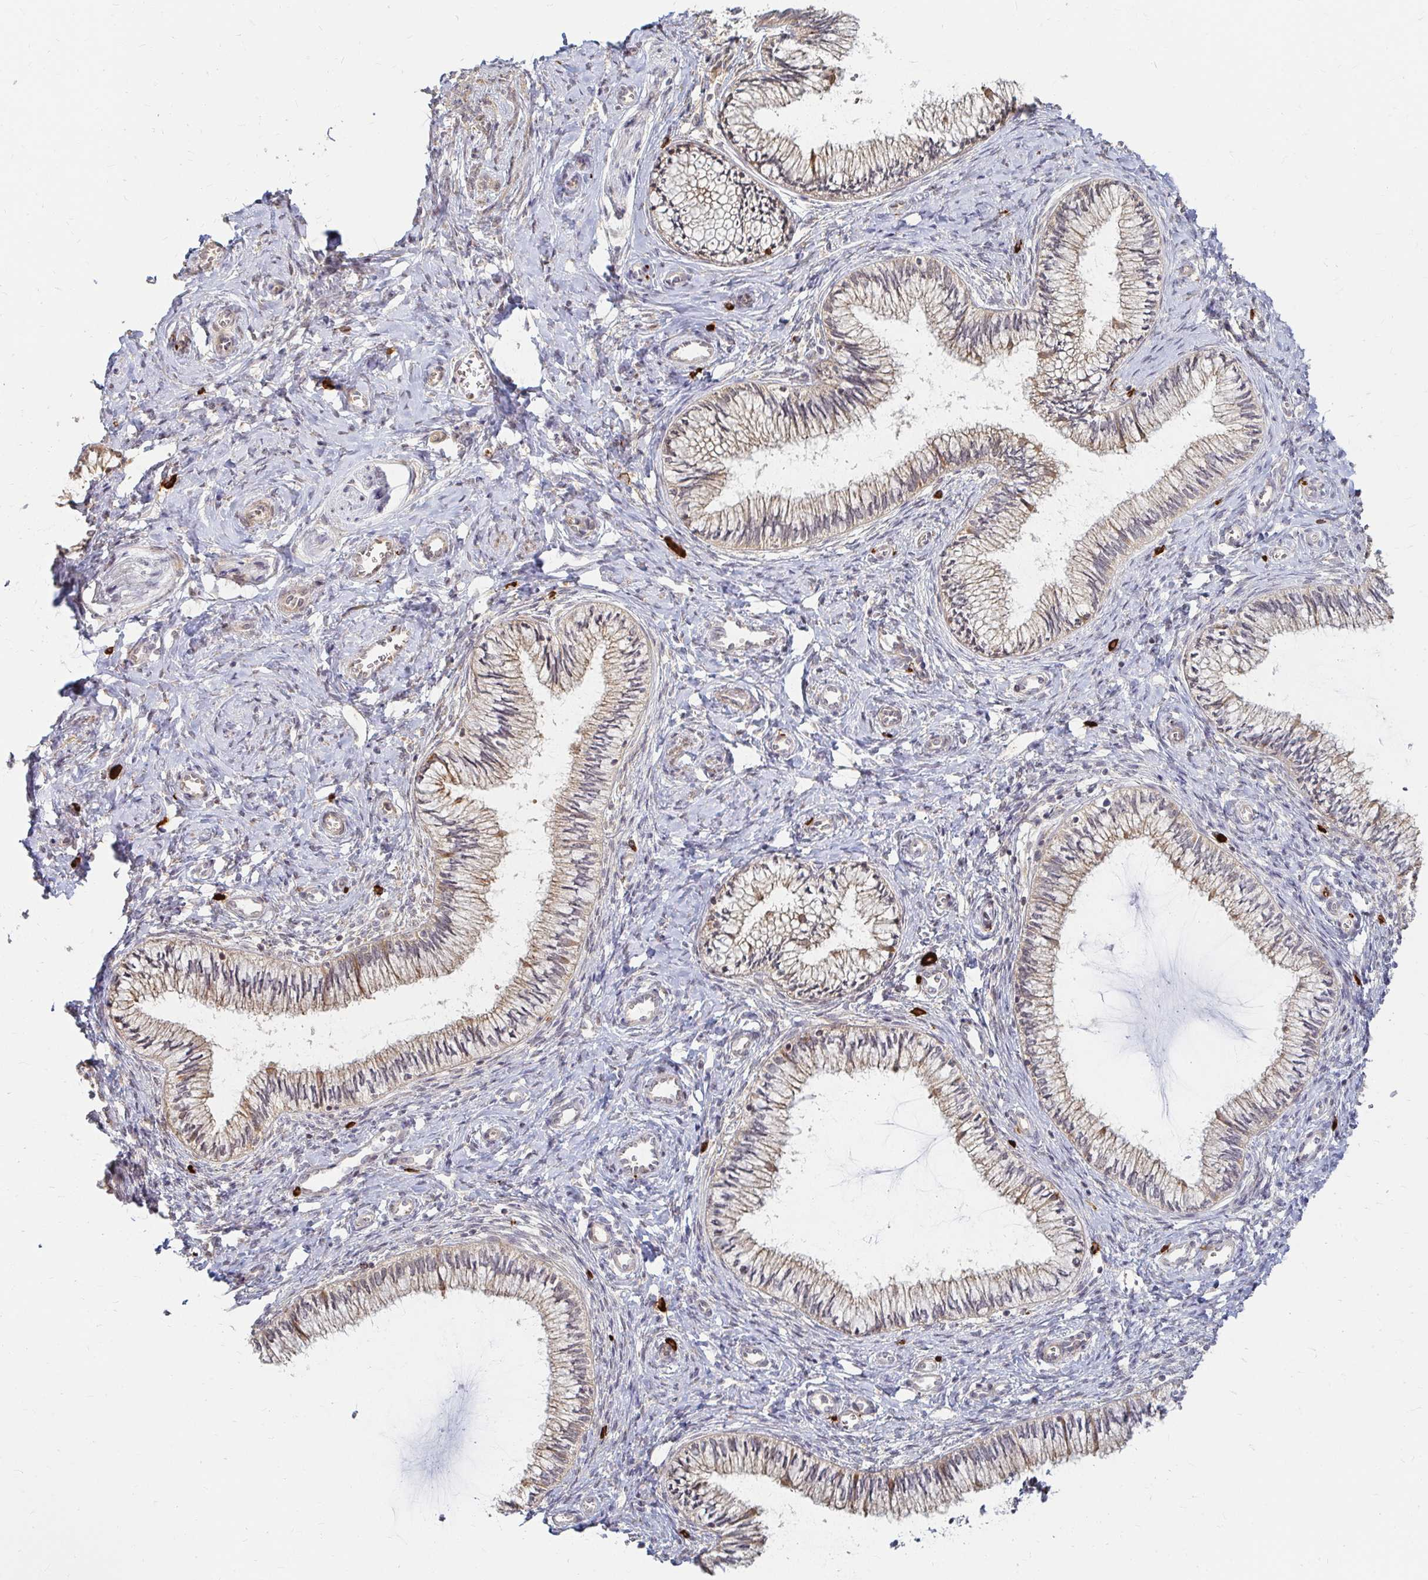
{"staining": {"intensity": "weak", "quantity": ">75%", "location": "cytoplasmic/membranous"}, "tissue": "cervix", "cell_type": "Glandular cells", "image_type": "normal", "snomed": [{"axis": "morphology", "description": "Normal tissue, NOS"}, {"axis": "topography", "description": "Cervix"}], "caption": "The photomicrograph displays immunohistochemical staining of normal cervix. There is weak cytoplasmic/membranous staining is present in approximately >75% of glandular cells. Ihc stains the protein in brown and the nuclei are stained blue.", "gene": "CAST", "patient": {"sex": "female", "age": 24}}